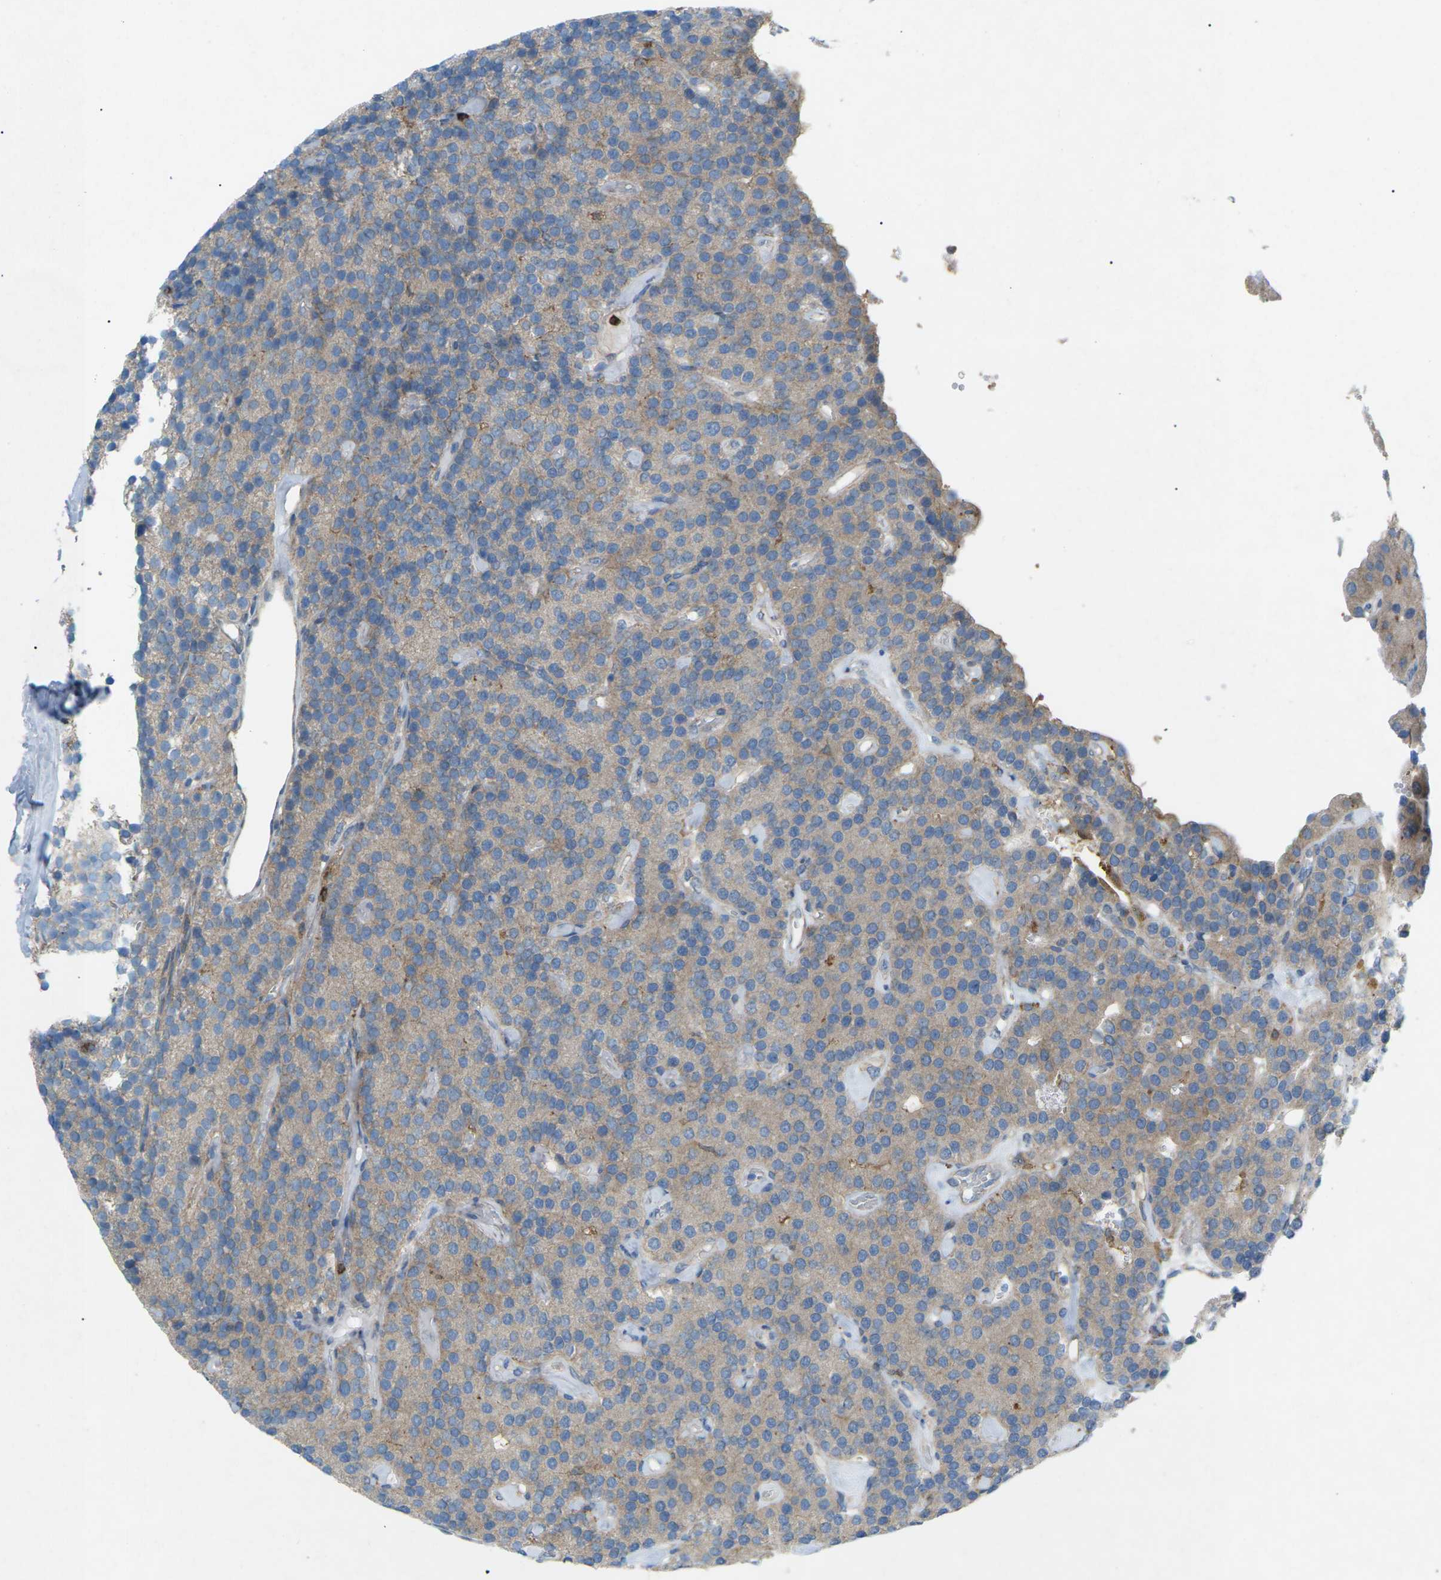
{"staining": {"intensity": "moderate", "quantity": ">75%", "location": "cytoplasmic/membranous"}, "tissue": "parathyroid gland", "cell_type": "Glandular cells", "image_type": "normal", "snomed": [{"axis": "morphology", "description": "Normal tissue, NOS"}, {"axis": "morphology", "description": "Adenoma, NOS"}, {"axis": "topography", "description": "Parathyroid gland"}], "caption": "Immunohistochemical staining of benign human parathyroid gland shows >75% levels of moderate cytoplasmic/membranous protein expression in approximately >75% of glandular cells. (brown staining indicates protein expression, while blue staining denotes nuclei).", "gene": "STK11", "patient": {"sex": "female", "age": 86}}